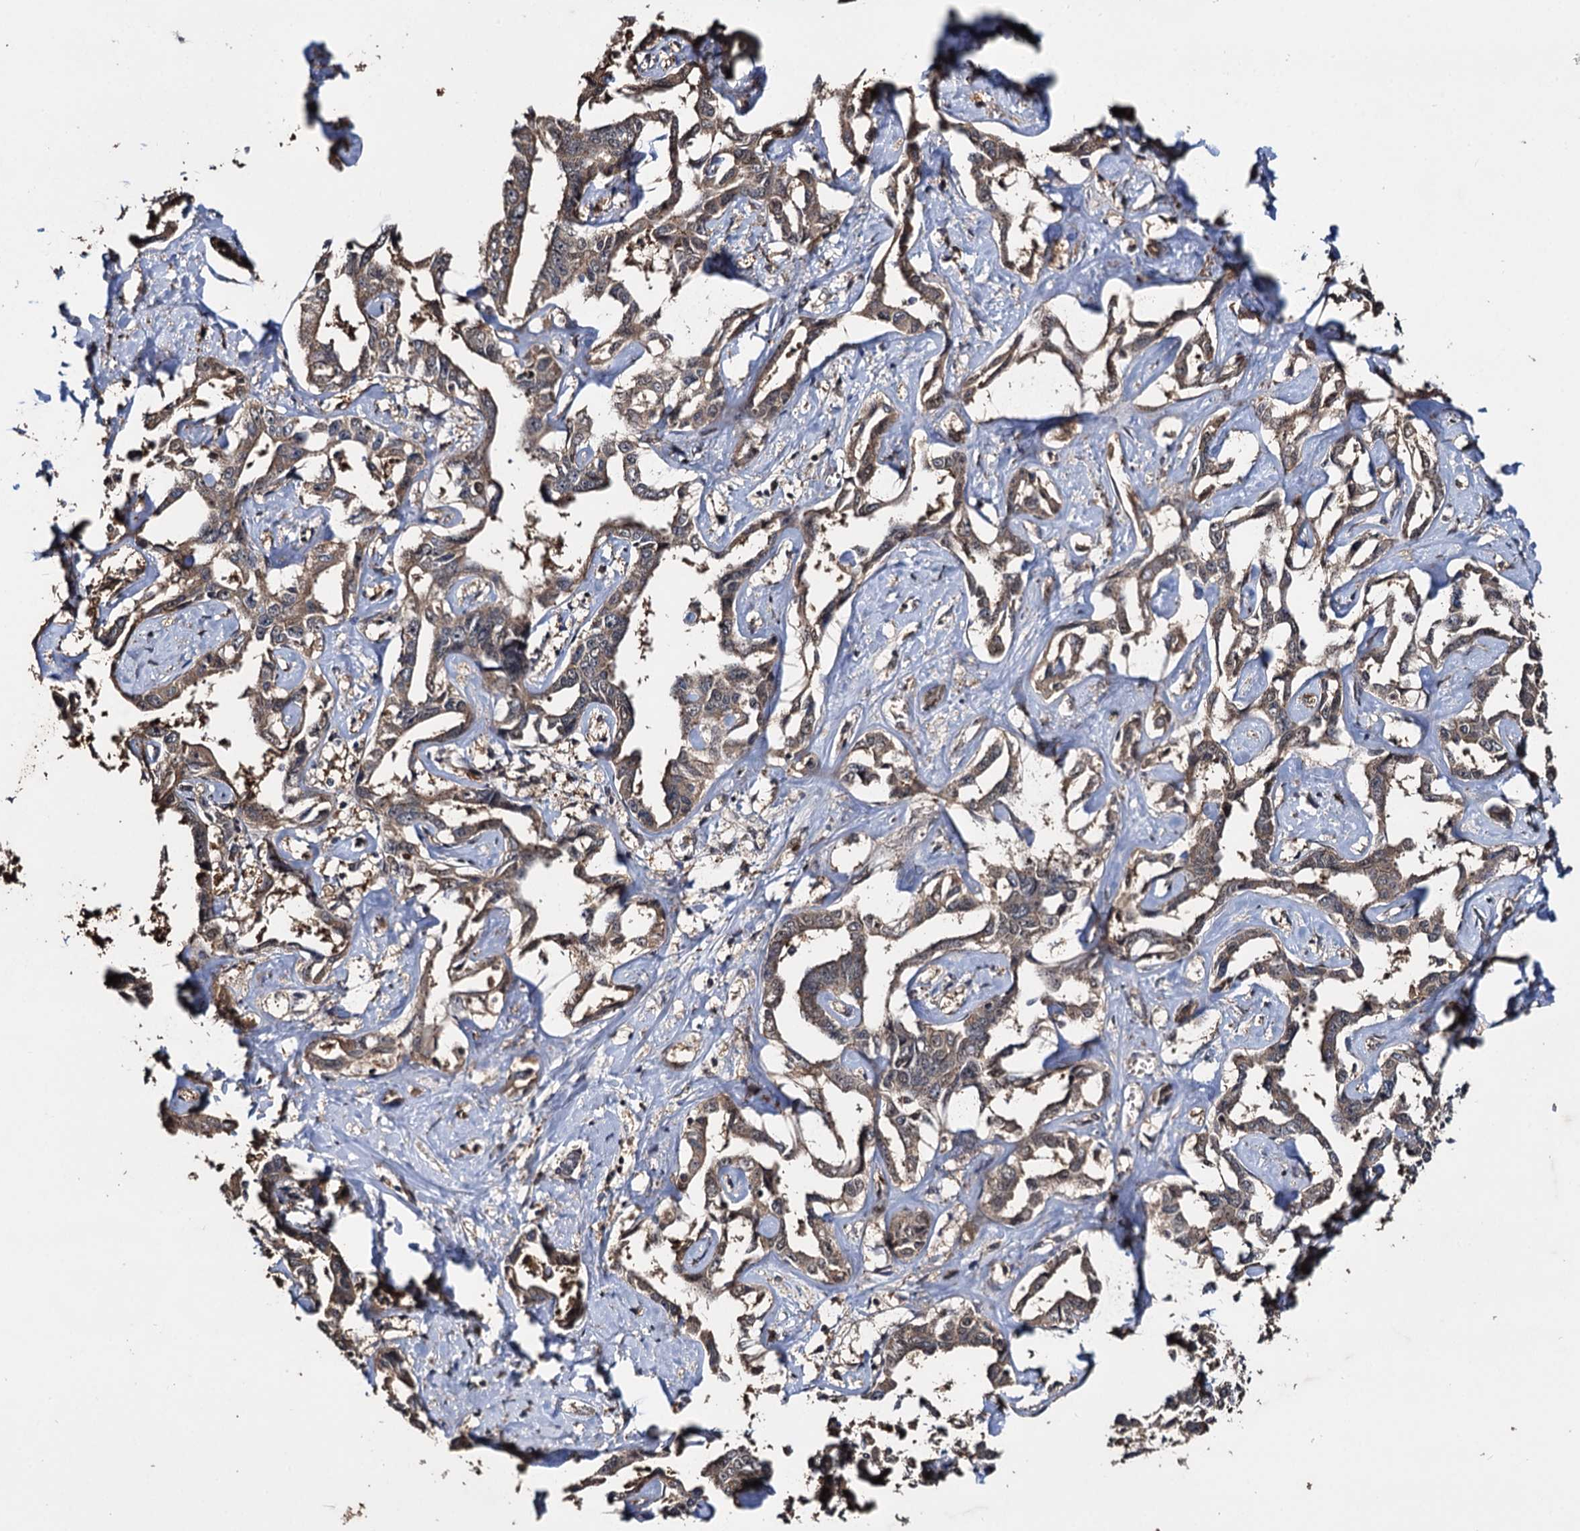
{"staining": {"intensity": "moderate", "quantity": ">75%", "location": "cytoplasmic/membranous"}, "tissue": "liver cancer", "cell_type": "Tumor cells", "image_type": "cancer", "snomed": [{"axis": "morphology", "description": "Cholangiocarcinoma"}, {"axis": "topography", "description": "Liver"}], "caption": "A brown stain shows moderate cytoplasmic/membranous expression of a protein in human liver cancer tumor cells. The protein of interest is shown in brown color, while the nuclei are stained blue.", "gene": "SLC46A3", "patient": {"sex": "male", "age": 59}}